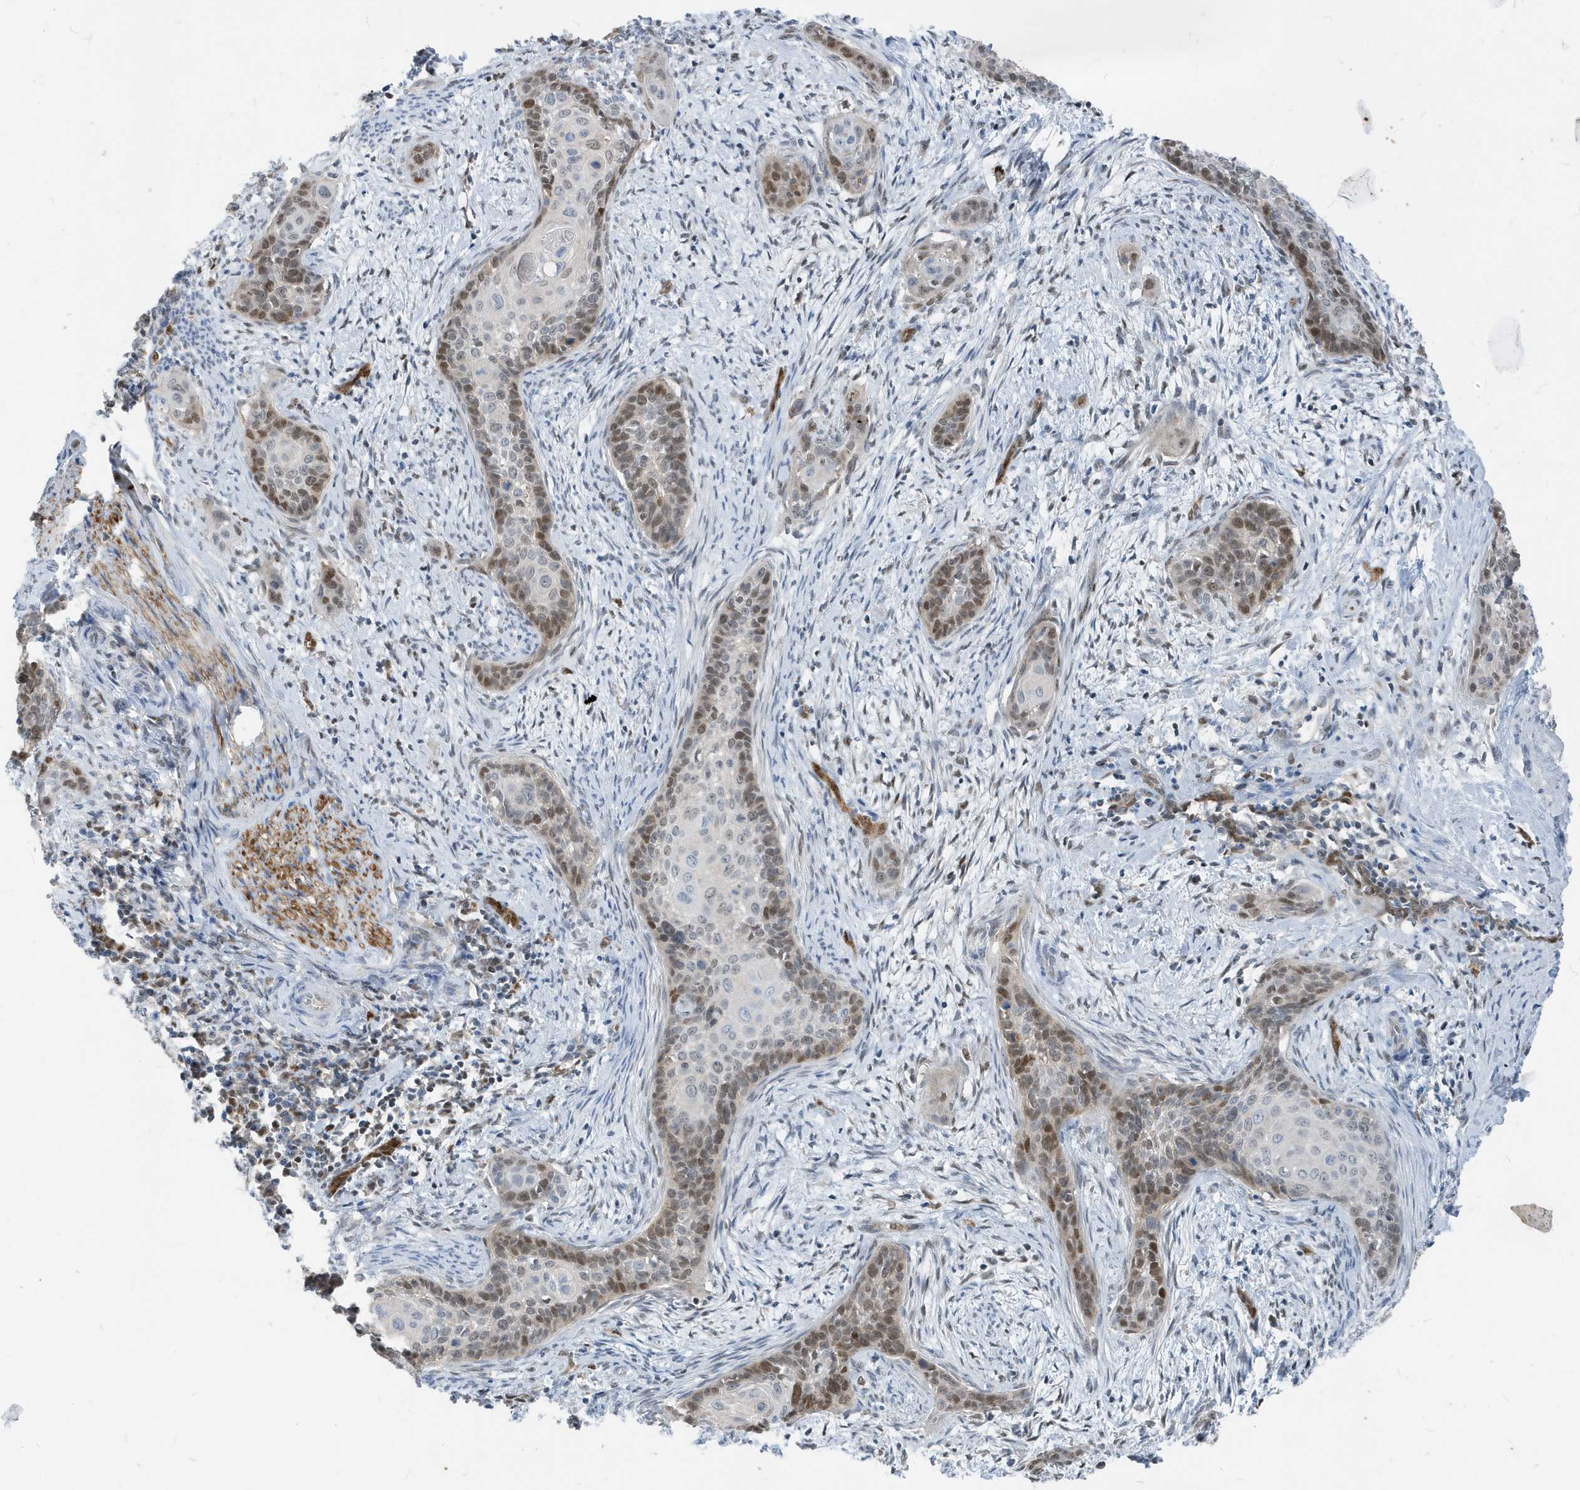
{"staining": {"intensity": "moderate", "quantity": "25%-75%", "location": "nuclear"}, "tissue": "cervical cancer", "cell_type": "Tumor cells", "image_type": "cancer", "snomed": [{"axis": "morphology", "description": "Squamous cell carcinoma, NOS"}, {"axis": "topography", "description": "Cervix"}], "caption": "Immunohistochemistry (IHC) of human squamous cell carcinoma (cervical) shows medium levels of moderate nuclear expression in about 25%-75% of tumor cells.", "gene": "NCOA7", "patient": {"sex": "female", "age": 33}}